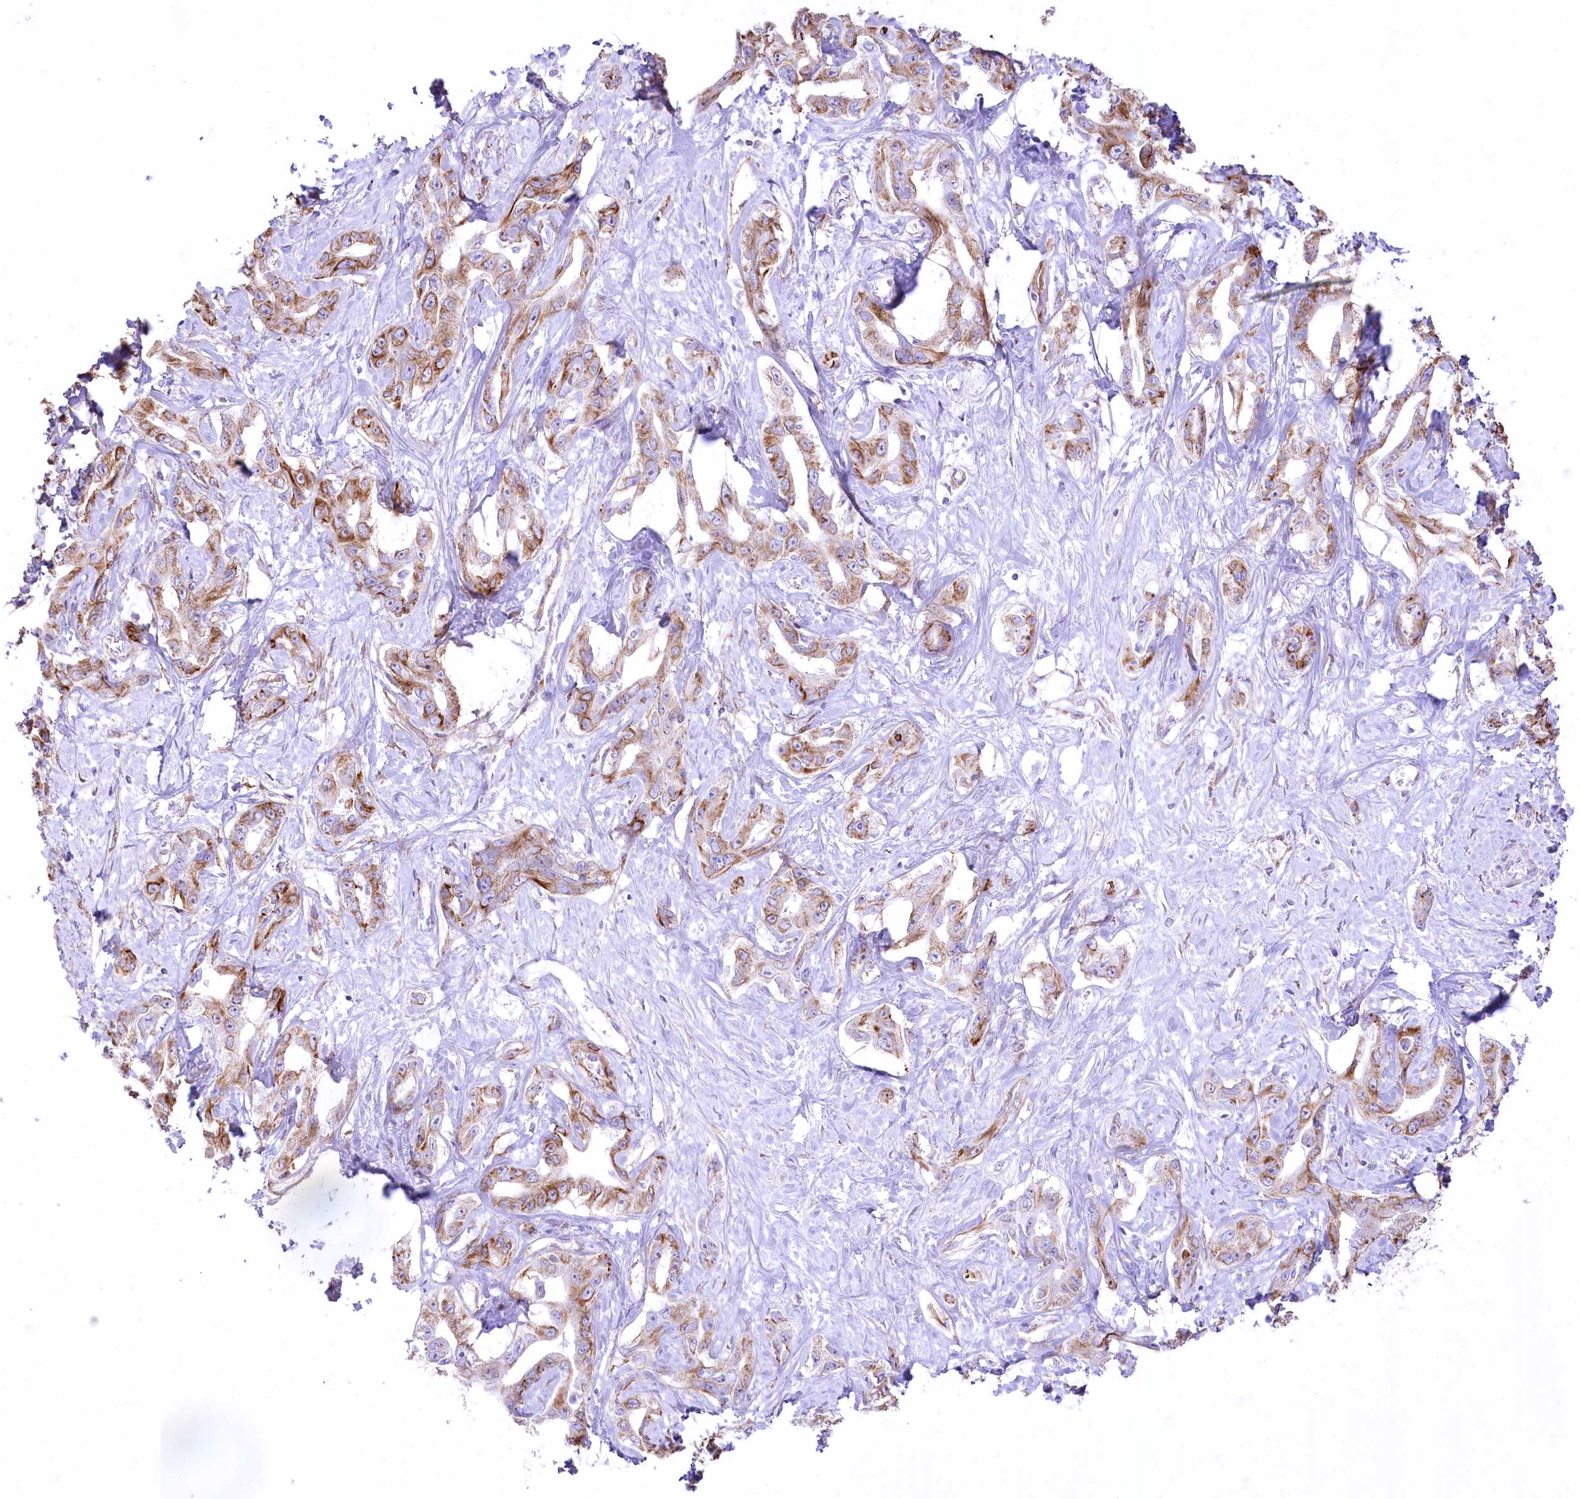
{"staining": {"intensity": "moderate", "quantity": ">75%", "location": "cytoplasmic/membranous"}, "tissue": "liver cancer", "cell_type": "Tumor cells", "image_type": "cancer", "snomed": [{"axis": "morphology", "description": "Cholangiocarcinoma"}, {"axis": "topography", "description": "Liver"}], "caption": "Approximately >75% of tumor cells in human liver cancer display moderate cytoplasmic/membranous protein staining as visualized by brown immunohistochemical staining.", "gene": "FAM216A", "patient": {"sex": "male", "age": 59}}